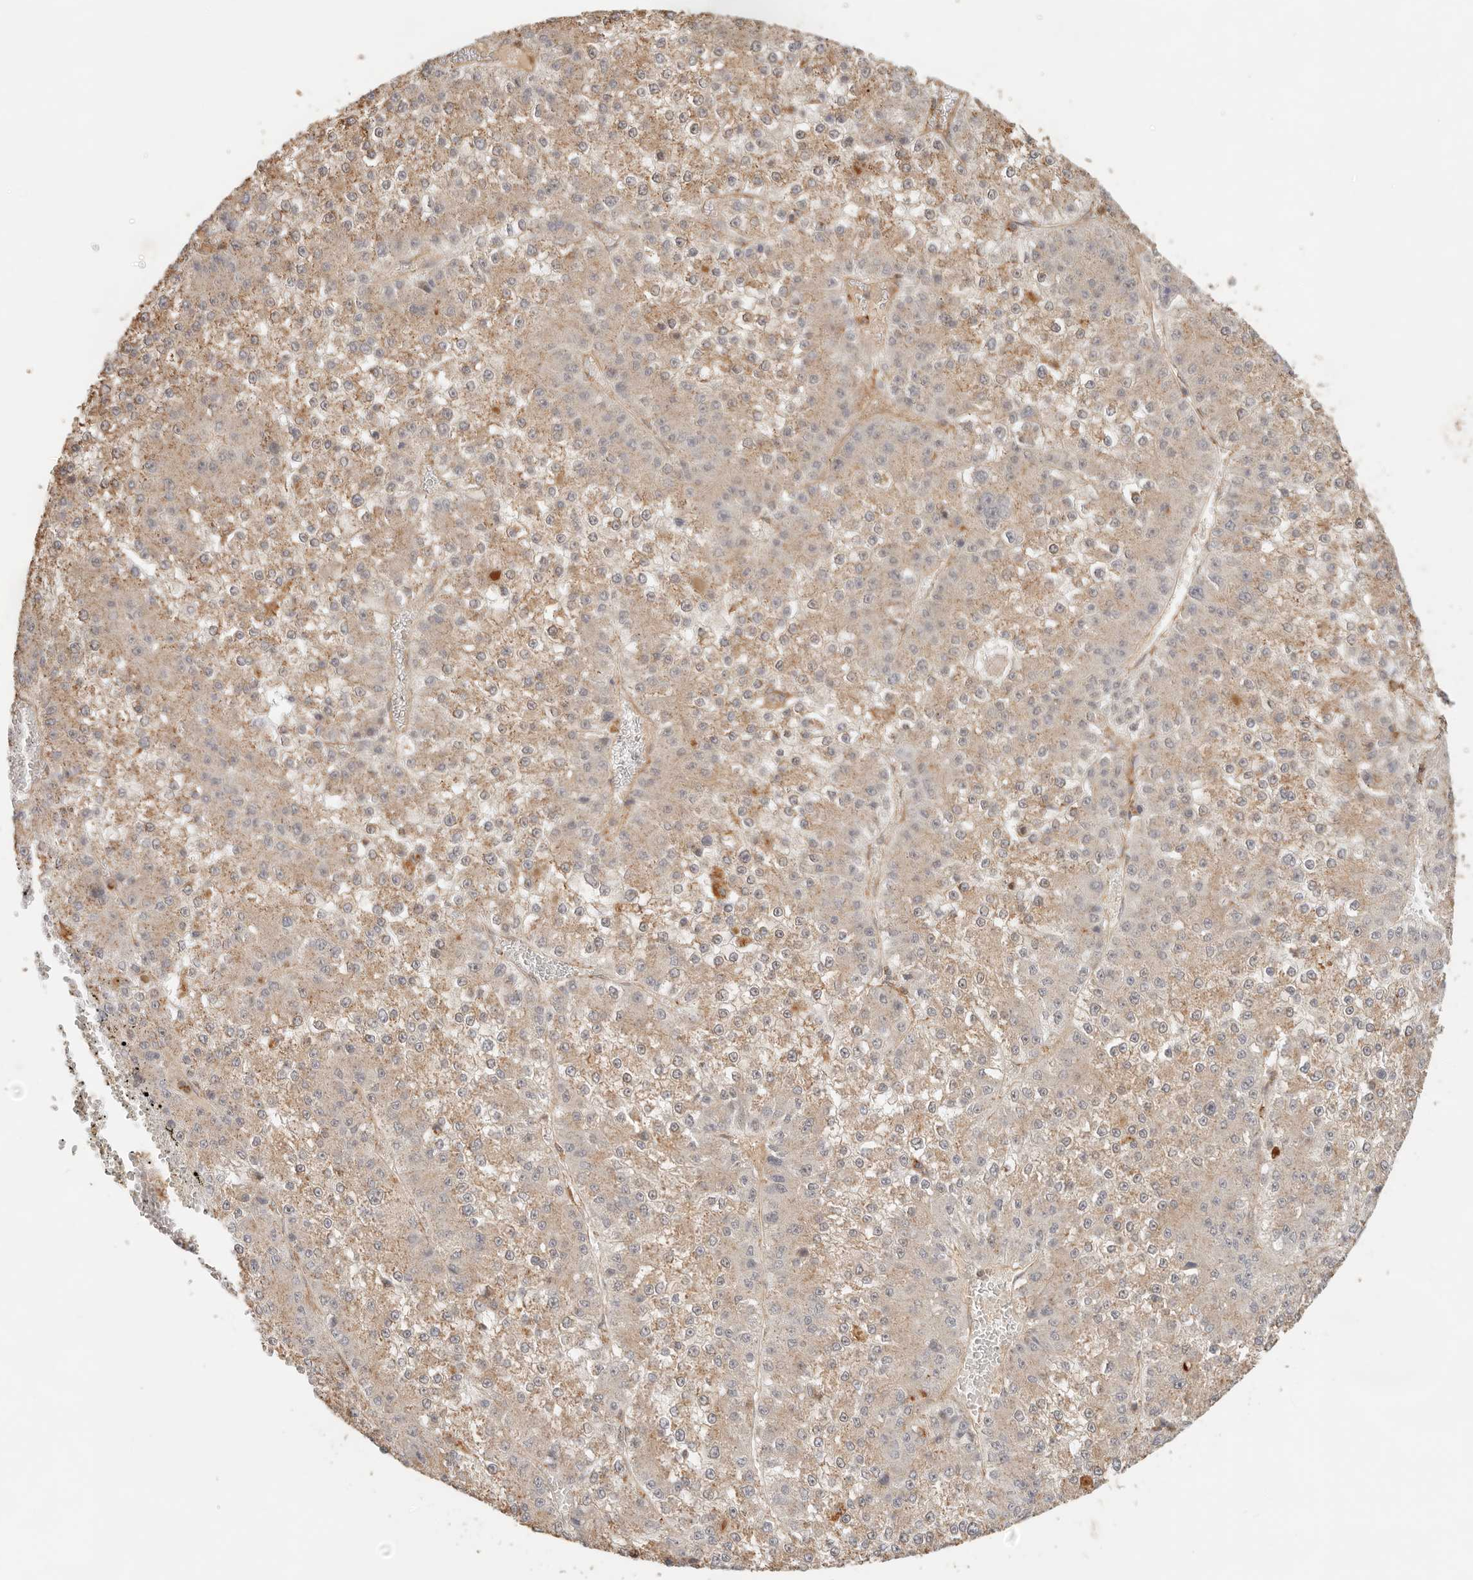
{"staining": {"intensity": "moderate", "quantity": "25%-75%", "location": "cytoplasmic/membranous"}, "tissue": "liver cancer", "cell_type": "Tumor cells", "image_type": "cancer", "snomed": [{"axis": "morphology", "description": "Carcinoma, Hepatocellular, NOS"}, {"axis": "topography", "description": "Liver"}], "caption": "A histopathology image of human hepatocellular carcinoma (liver) stained for a protein demonstrates moderate cytoplasmic/membranous brown staining in tumor cells.", "gene": "HEXD", "patient": {"sex": "female", "age": 73}}